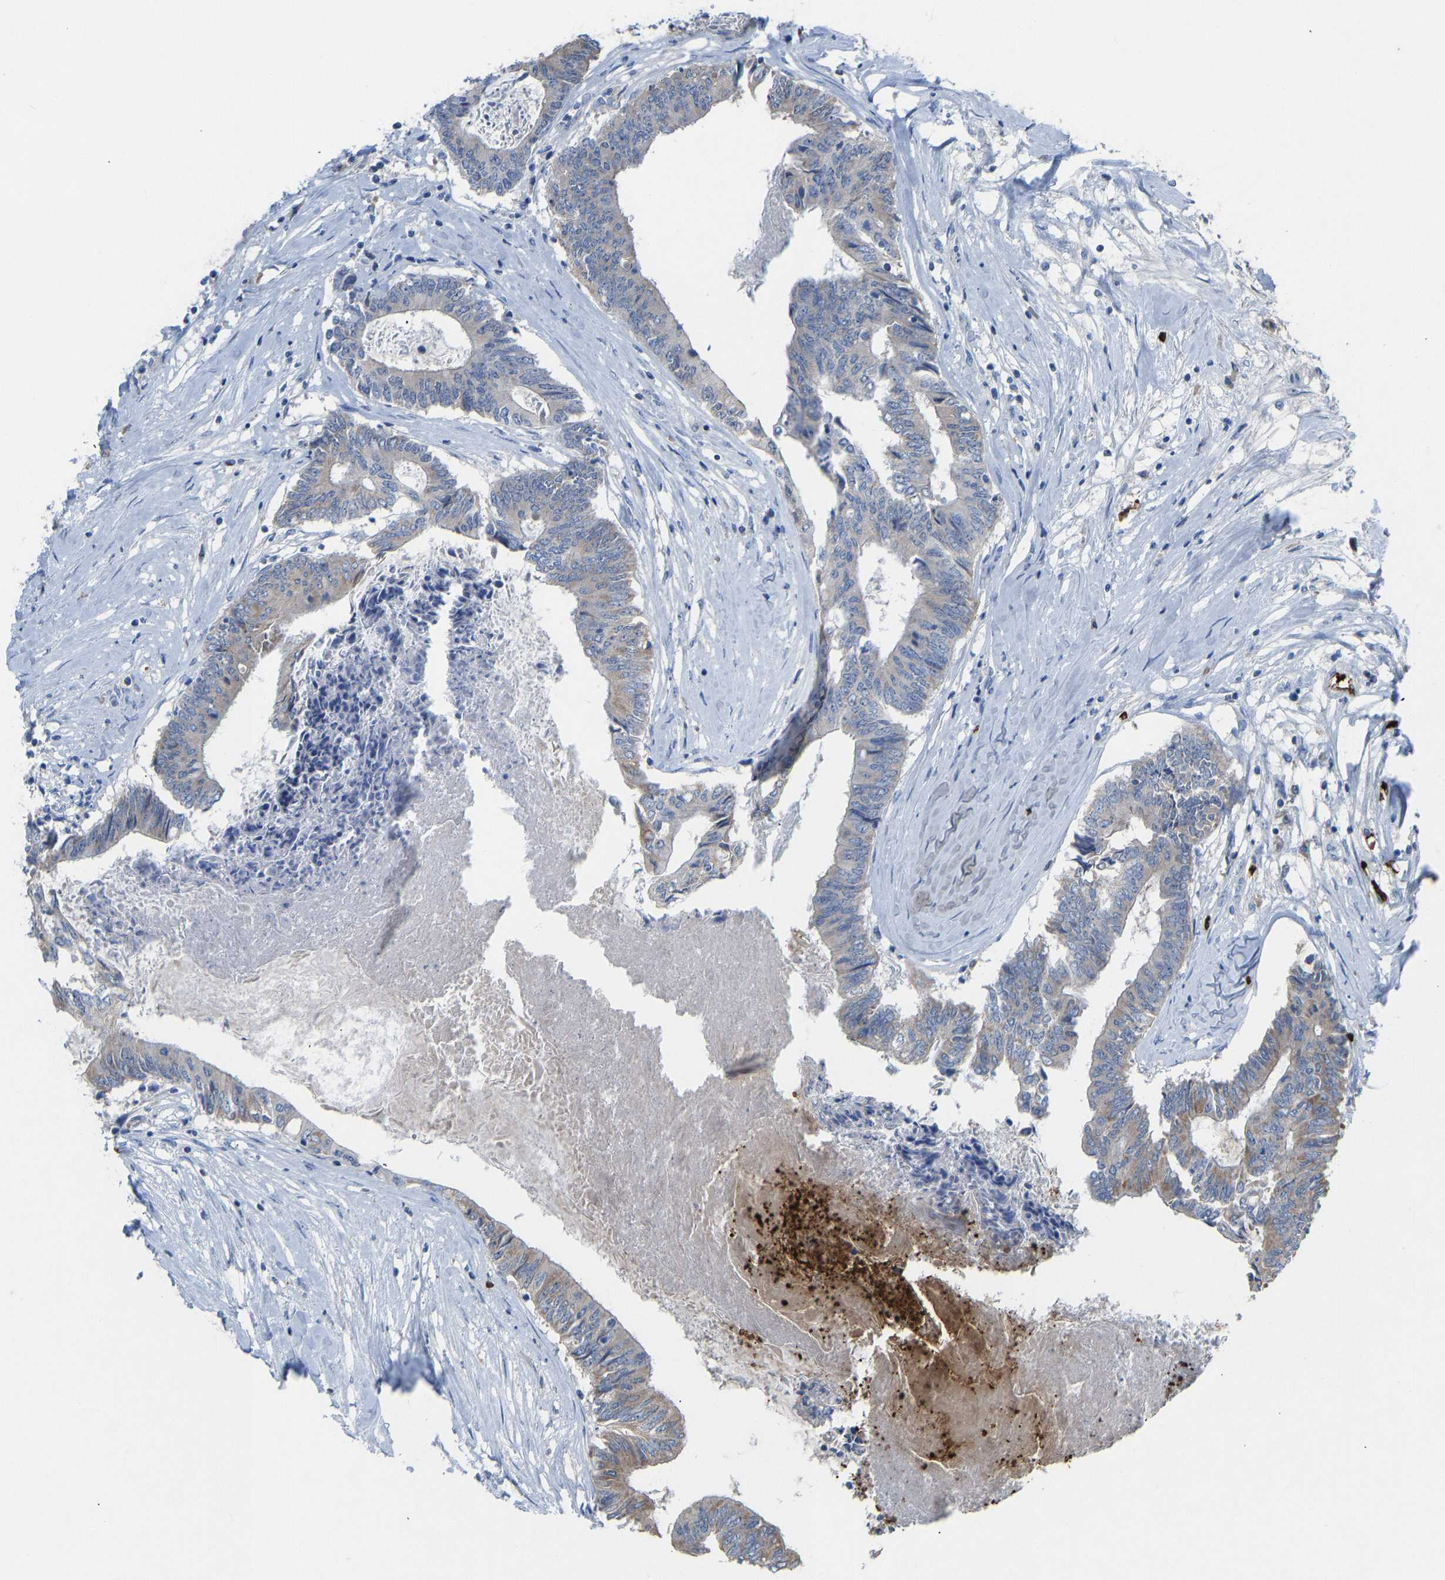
{"staining": {"intensity": "weak", "quantity": "<25%", "location": "cytoplasmic/membranous"}, "tissue": "colorectal cancer", "cell_type": "Tumor cells", "image_type": "cancer", "snomed": [{"axis": "morphology", "description": "Adenocarcinoma, NOS"}, {"axis": "topography", "description": "Rectum"}], "caption": "DAB immunohistochemical staining of human adenocarcinoma (colorectal) demonstrates no significant positivity in tumor cells.", "gene": "PIGS", "patient": {"sex": "male", "age": 63}}